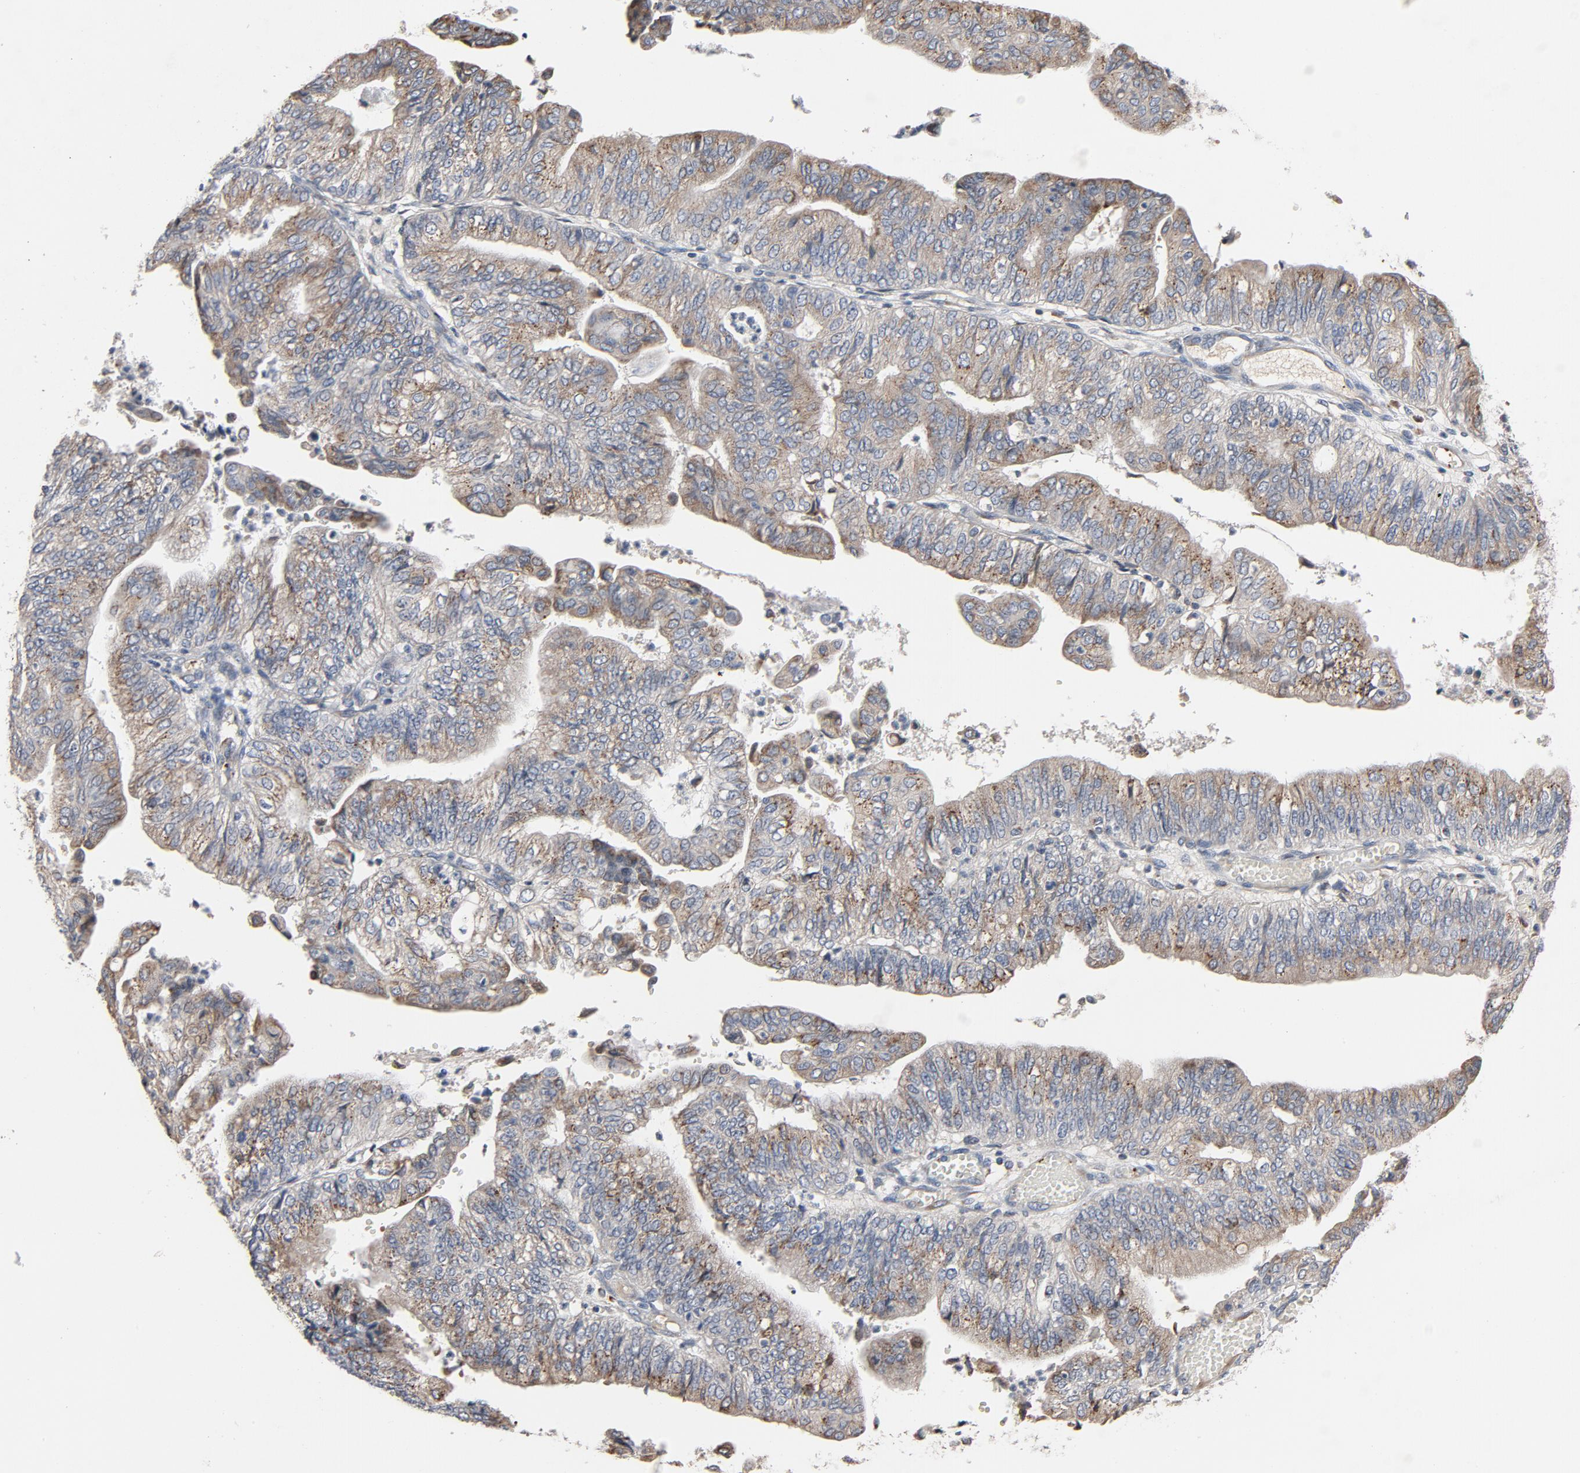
{"staining": {"intensity": "weak", "quantity": ">75%", "location": "cytoplasmic/membranous"}, "tissue": "endometrial cancer", "cell_type": "Tumor cells", "image_type": "cancer", "snomed": [{"axis": "morphology", "description": "Adenocarcinoma, NOS"}, {"axis": "topography", "description": "Endometrium"}], "caption": "Endometrial adenocarcinoma was stained to show a protein in brown. There is low levels of weak cytoplasmic/membranous positivity in about >75% of tumor cells. The protein is shown in brown color, while the nuclei are stained blue.", "gene": "LMAN2", "patient": {"sex": "female", "age": 76}}